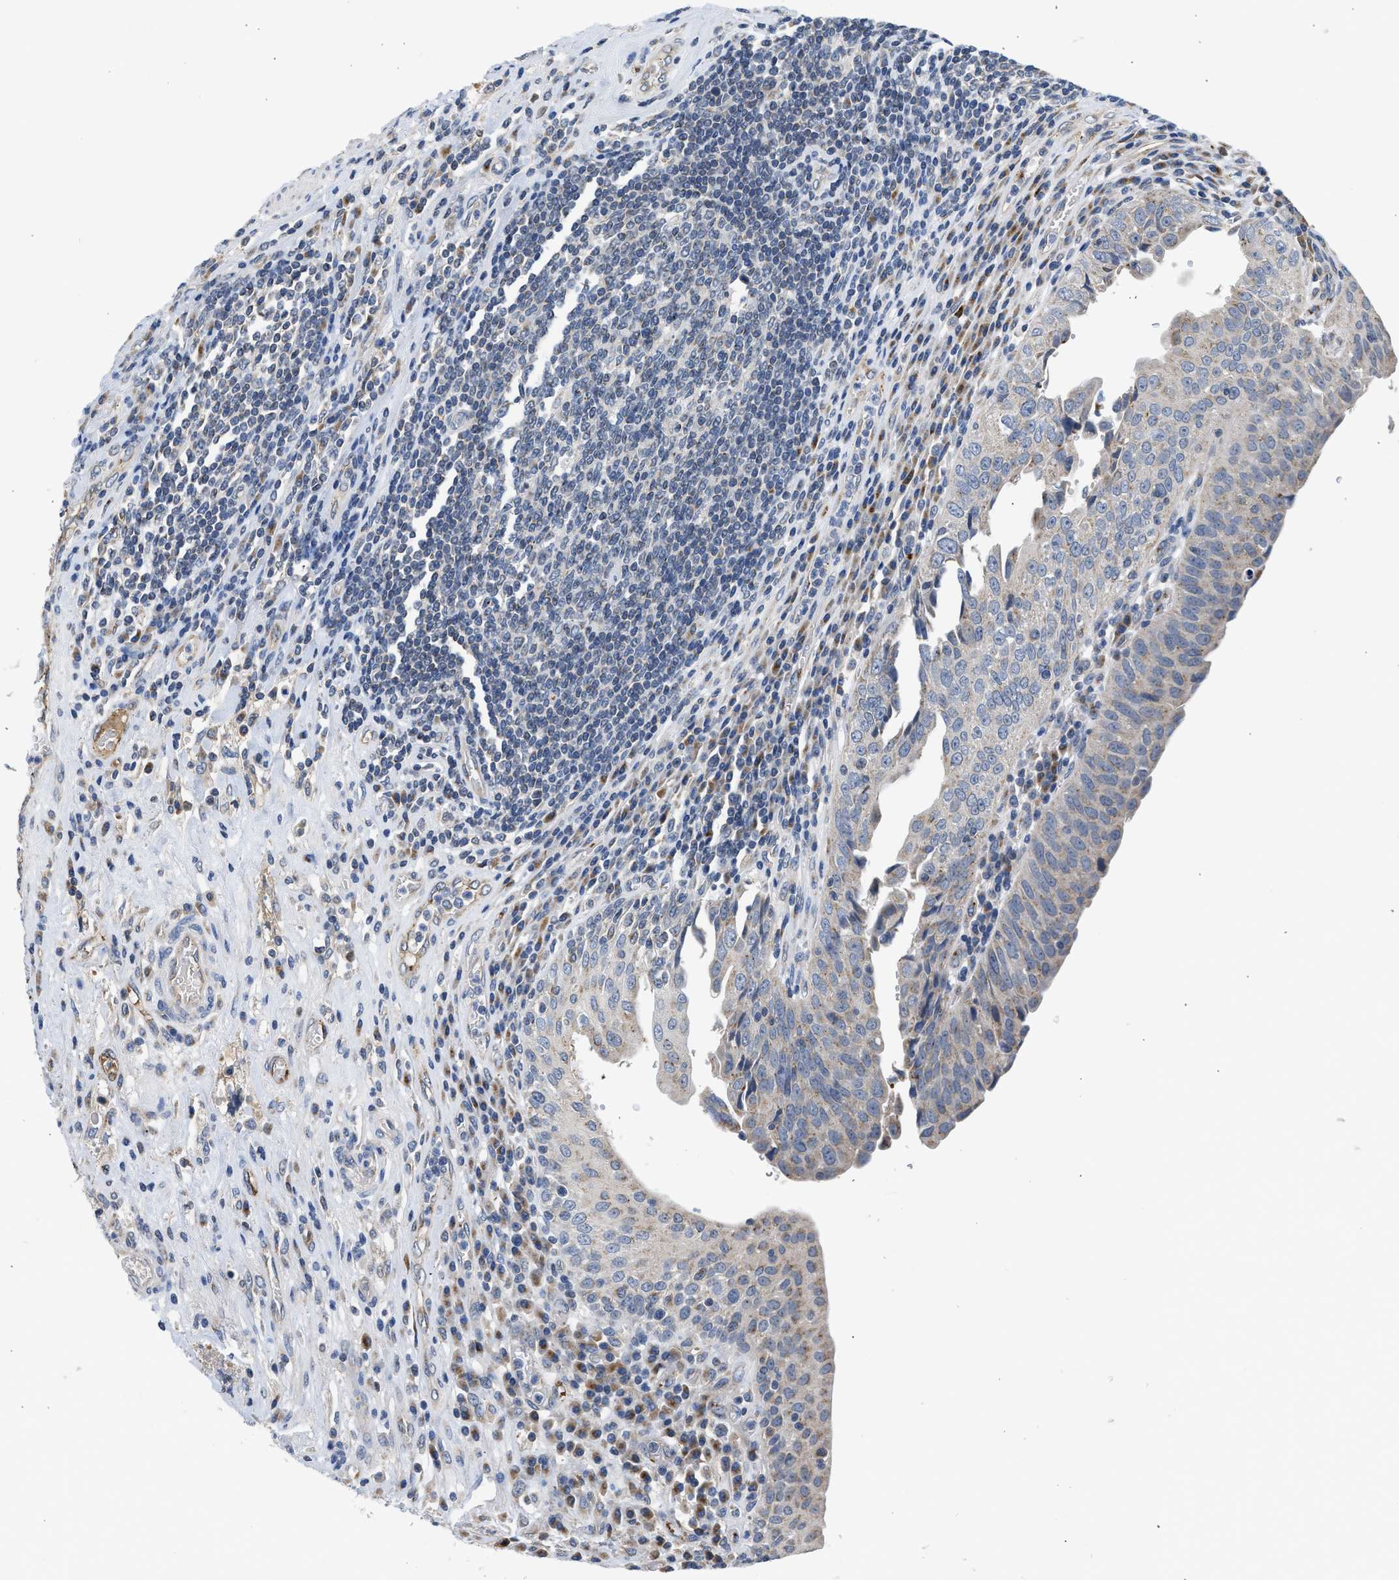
{"staining": {"intensity": "weak", "quantity": "<25%", "location": "cytoplasmic/membranous"}, "tissue": "urothelial cancer", "cell_type": "Tumor cells", "image_type": "cancer", "snomed": [{"axis": "morphology", "description": "Urothelial carcinoma, High grade"}, {"axis": "topography", "description": "Urinary bladder"}], "caption": "Immunohistochemical staining of high-grade urothelial carcinoma exhibits no significant expression in tumor cells.", "gene": "PIM1", "patient": {"sex": "female", "age": 80}}